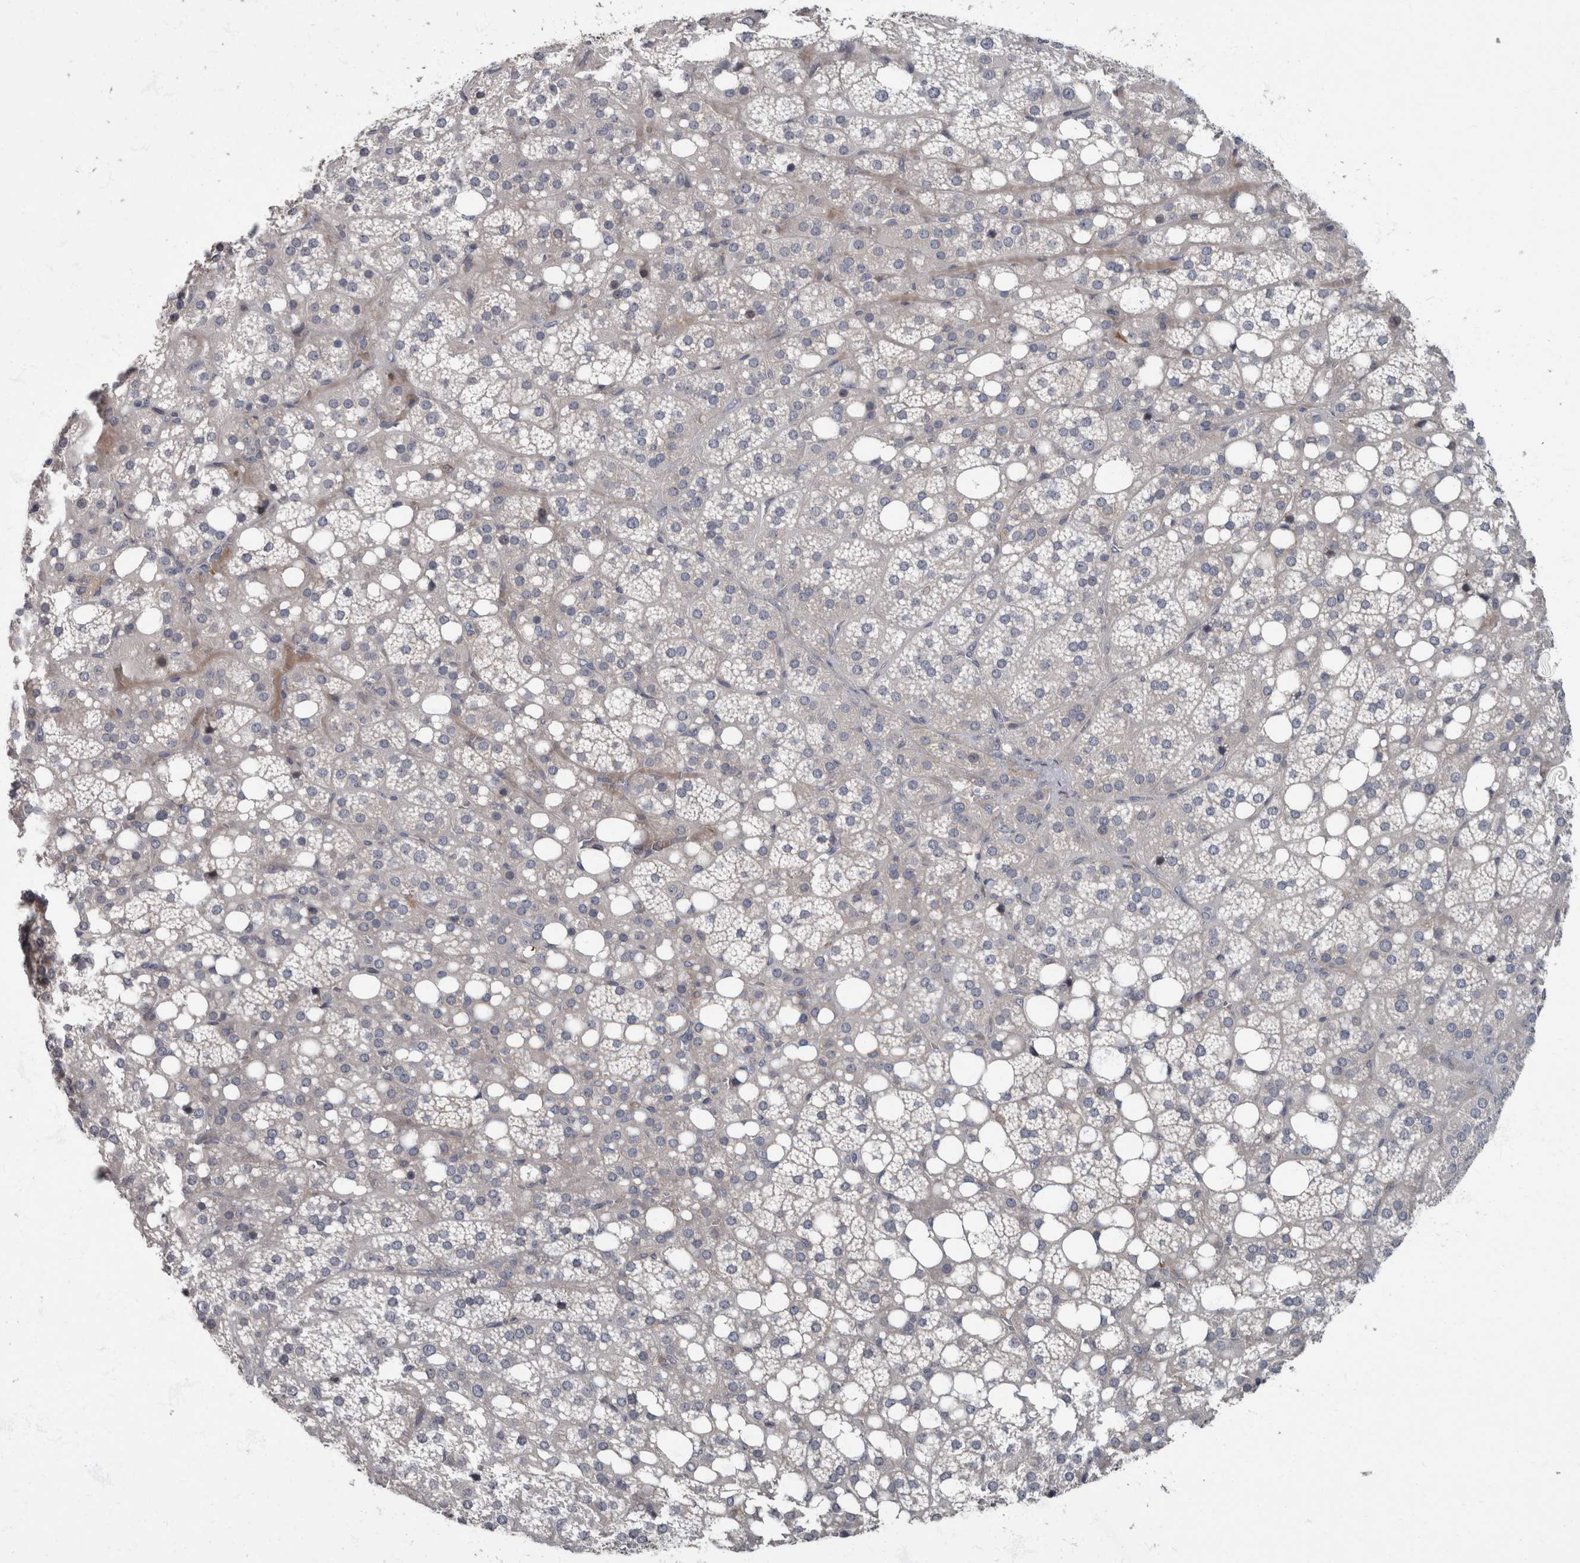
{"staining": {"intensity": "moderate", "quantity": "<25%", "location": "cytoplasmic/membranous"}, "tissue": "adrenal gland", "cell_type": "Glandular cells", "image_type": "normal", "snomed": [{"axis": "morphology", "description": "Normal tissue, NOS"}, {"axis": "topography", "description": "Adrenal gland"}], "caption": "The immunohistochemical stain highlights moderate cytoplasmic/membranous positivity in glandular cells of normal adrenal gland. Using DAB (3,3'-diaminobenzidine) (brown) and hematoxylin (blue) stains, captured at high magnification using brightfield microscopy.", "gene": "CDC42BPG", "patient": {"sex": "female", "age": 59}}